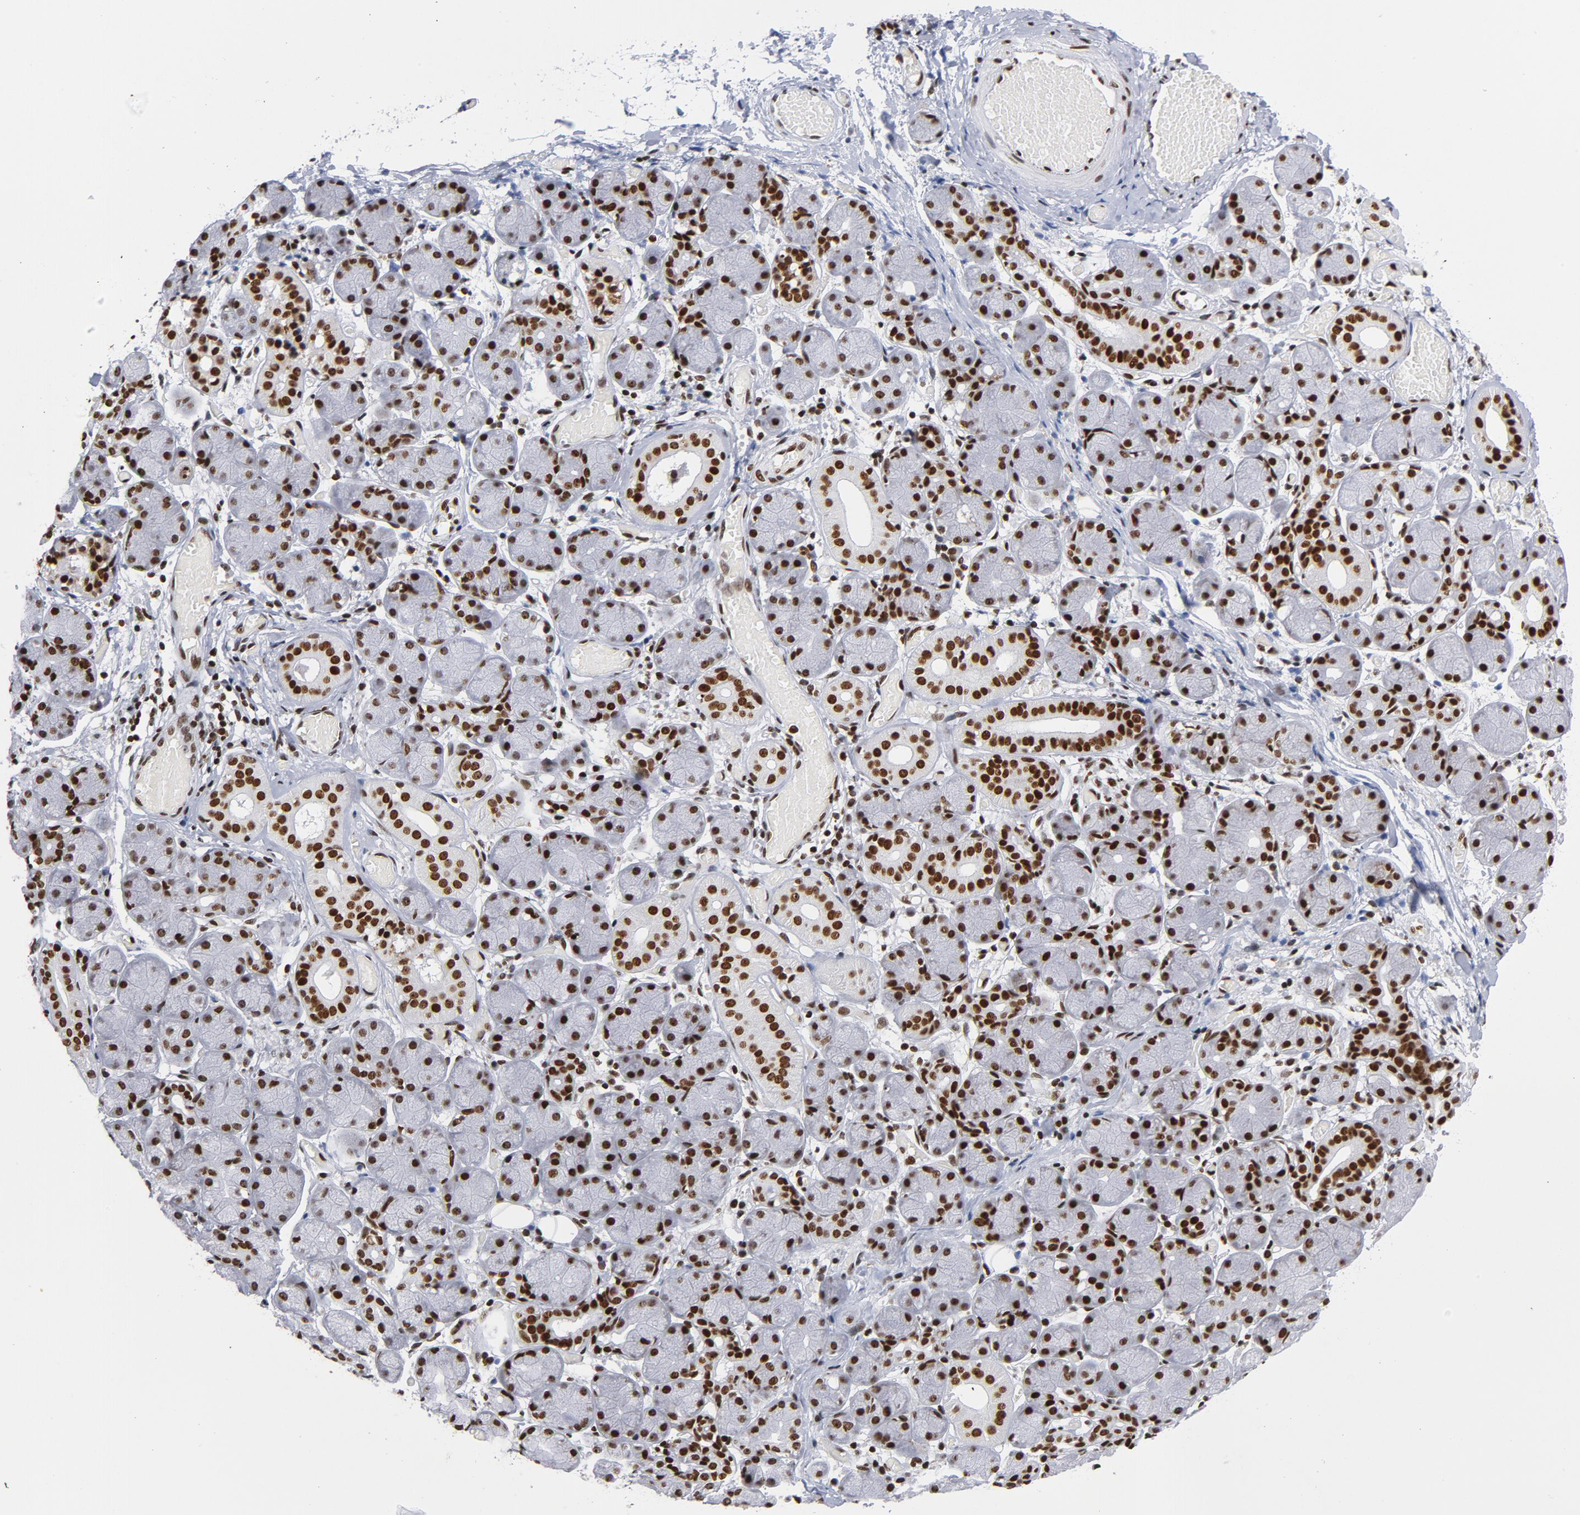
{"staining": {"intensity": "strong", "quantity": ">75%", "location": "nuclear"}, "tissue": "salivary gland", "cell_type": "Glandular cells", "image_type": "normal", "snomed": [{"axis": "morphology", "description": "Normal tissue, NOS"}, {"axis": "topography", "description": "Salivary gland"}], "caption": "The histopathology image exhibits a brown stain indicating the presence of a protein in the nuclear of glandular cells in salivary gland. (DAB IHC with brightfield microscopy, high magnification).", "gene": "TOP2B", "patient": {"sex": "female", "age": 24}}